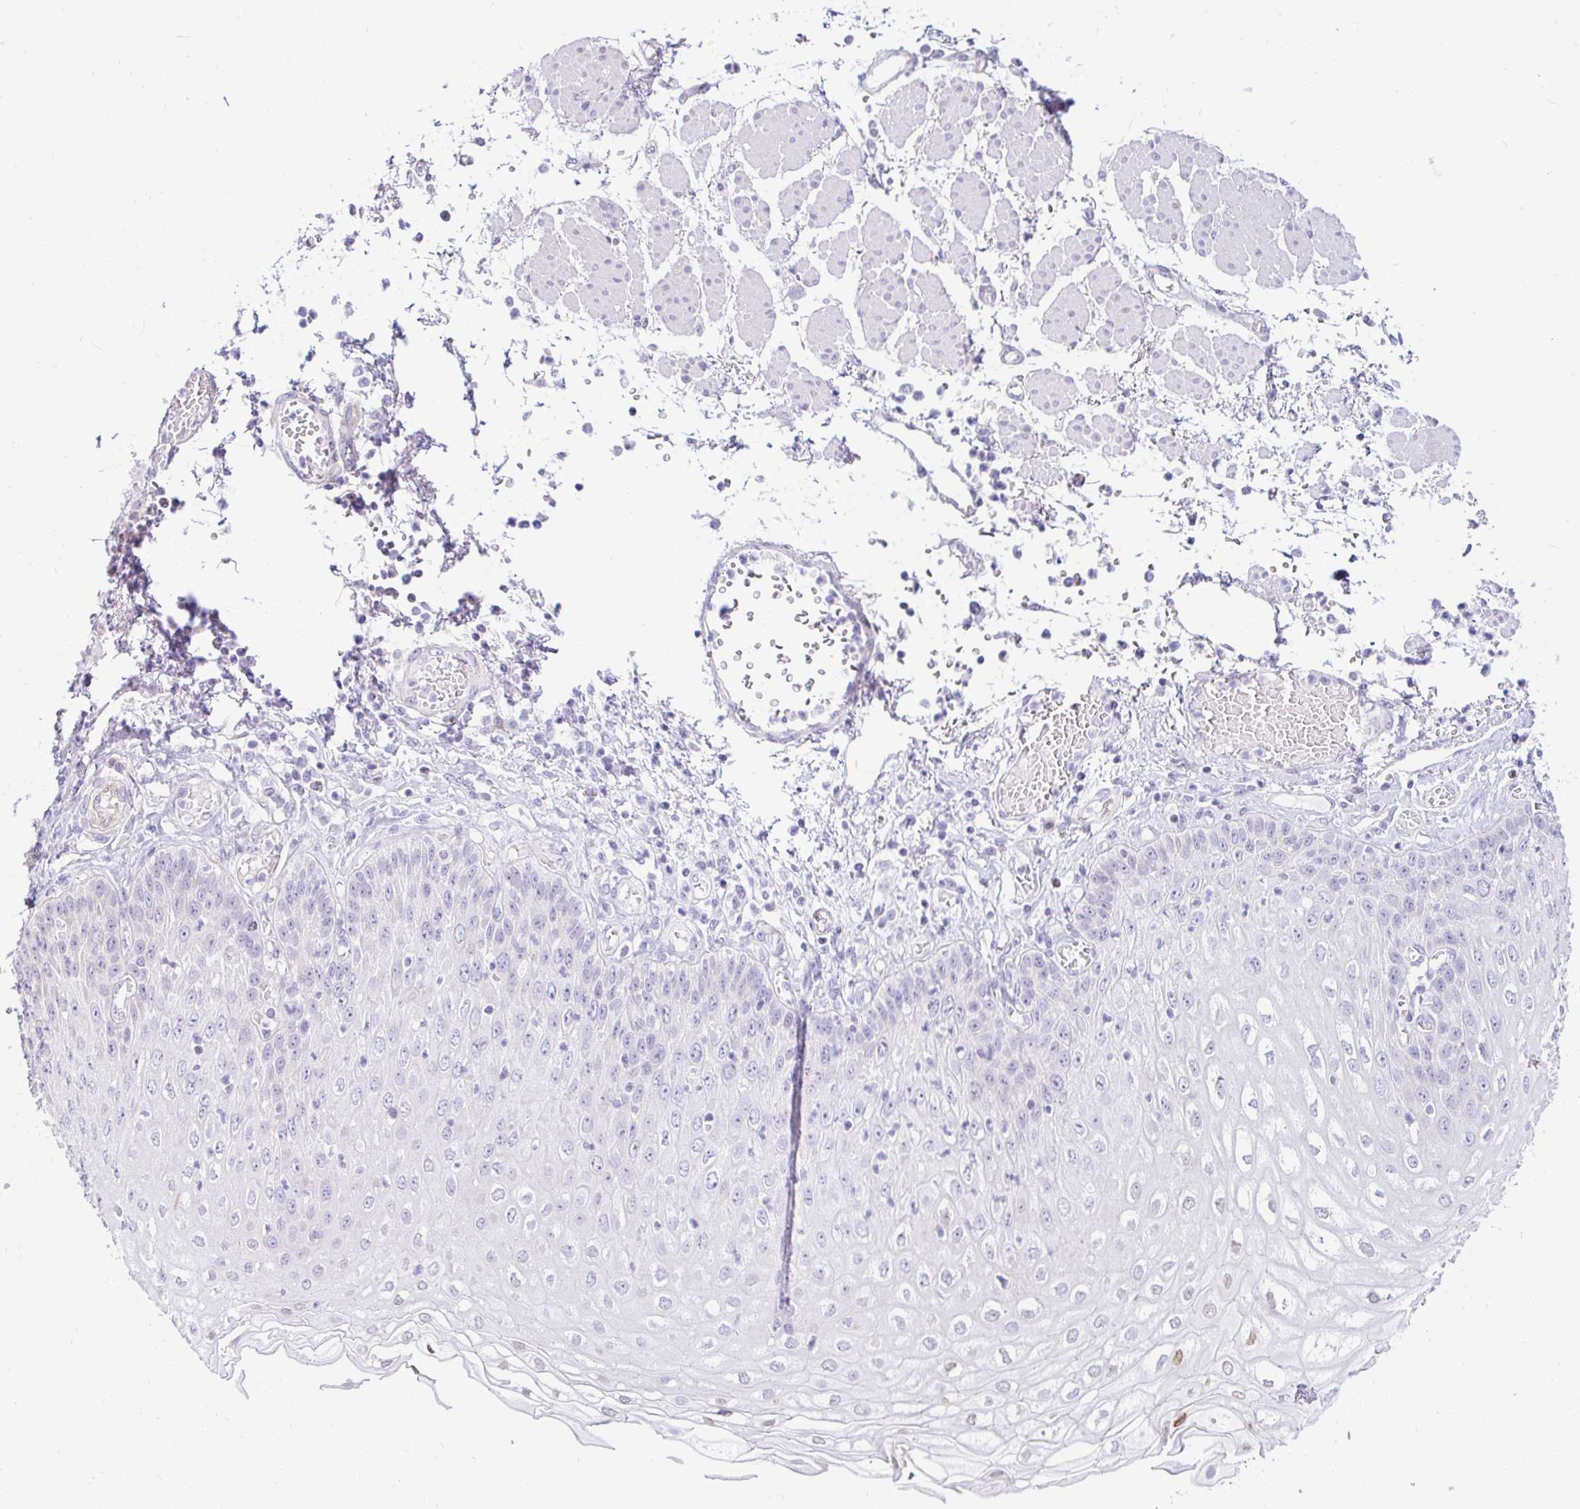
{"staining": {"intensity": "weak", "quantity": "<25%", "location": "nuclear"}, "tissue": "esophagus", "cell_type": "Squamous epithelial cells", "image_type": "normal", "snomed": [{"axis": "morphology", "description": "Normal tissue, NOS"}, {"axis": "morphology", "description": "Adenocarcinoma, NOS"}, {"axis": "topography", "description": "Esophagus"}], "caption": "High power microscopy photomicrograph of an immunohistochemistry (IHC) photomicrograph of normal esophagus, revealing no significant staining in squamous epithelial cells. (Brightfield microscopy of DAB (3,3'-diaminobenzidine) immunohistochemistry (IHC) at high magnification).", "gene": "CAPSL", "patient": {"sex": "male", "age": 81}}